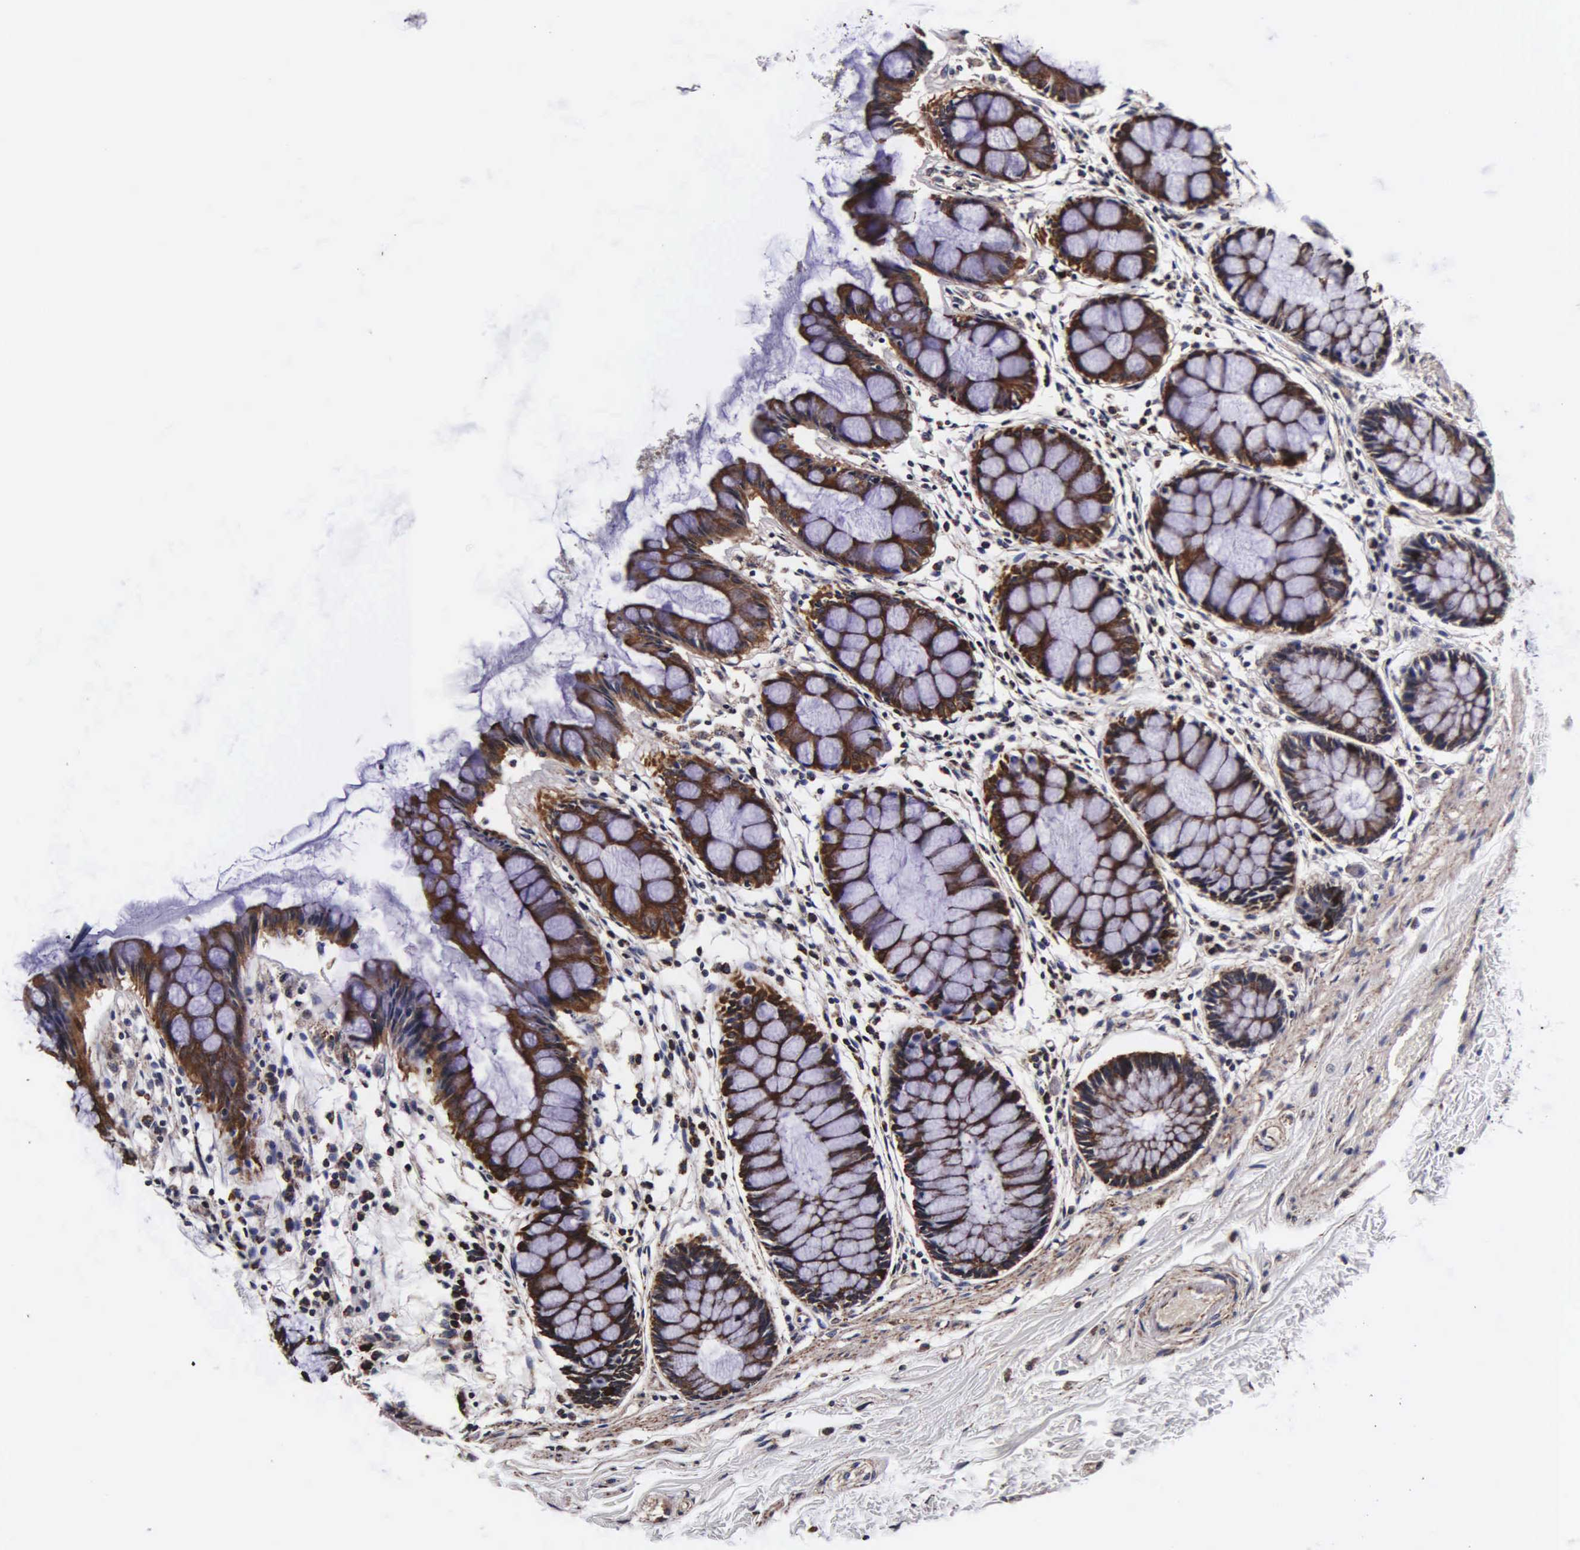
{"staining": {"intensity": "strong", "quantity": ">75%", "location": "cytoplasmic/membranous"}, "tissue": "rectum", "cell_type": "Glandular cells", "image_type": "normal", "snomed": [{"axis": "morphology", "description": "Normal tissue, NOS"}, {"axis": "topography", "description": "Rectum"}], "caption": "An IHC histopathology image of benign tissue is shown. Protein staining in brown shows strong cytoplasmic/membranous positivity in rectum within glandular cells.", "gene": "PSMA3", "patient": {"sex": "male", "age": 86}}